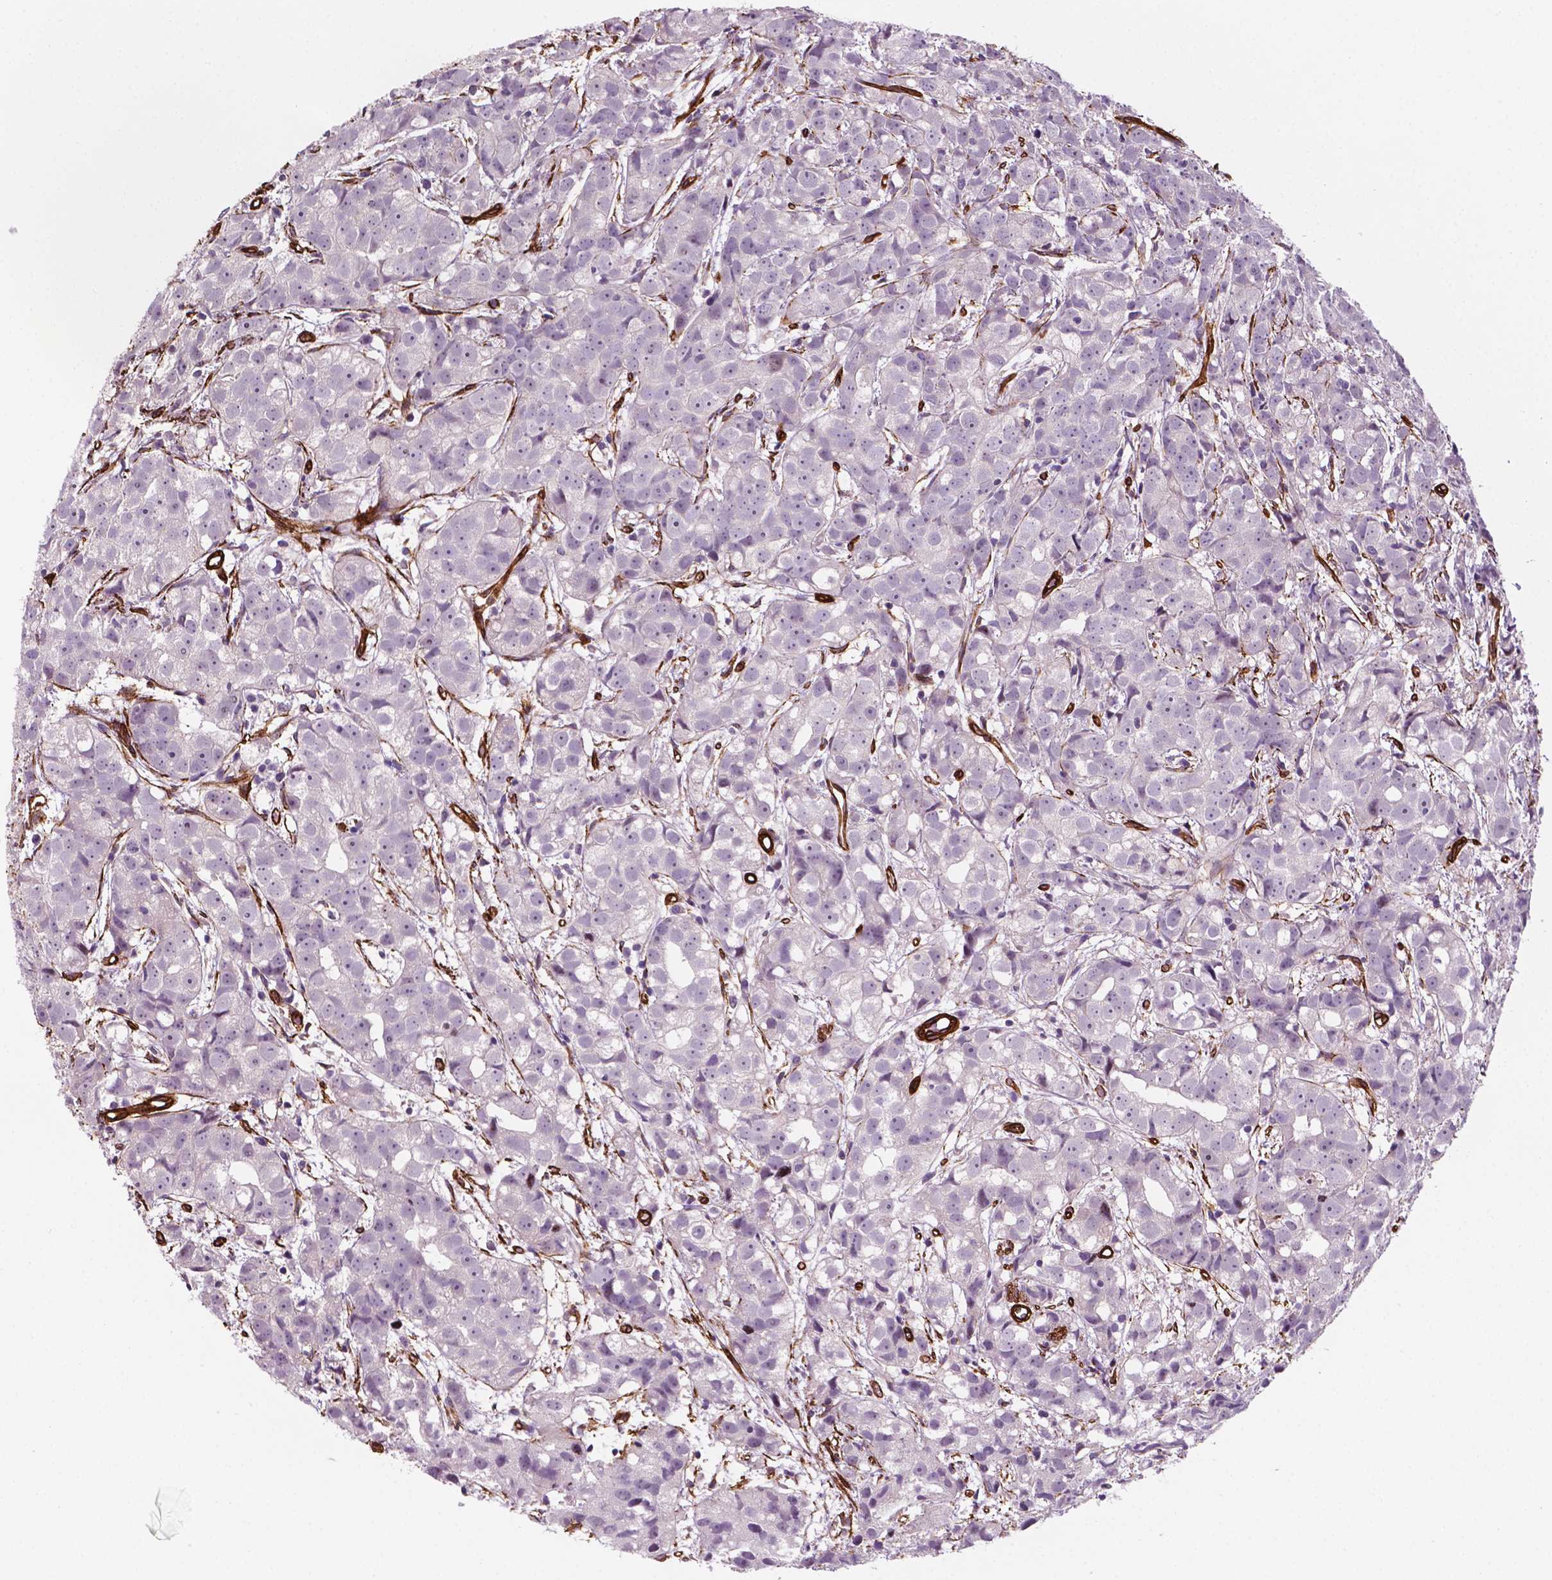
{"staining": {"intensity": "negative", "quantity": "none", "location": "none"}, "tissue": "prostate cancer", "cell_type": "Tumor cells", "image_type": "cancer", "snomed": [{"axis": "morphology", "description": "Adenocarcinoma, High grade"}, {"axis": "topography", "description": "Prostate"}], "caption": "DAB (3,3'-diaminobenzidine) immunohistochemical staining of human adenocarcinoma (high-grade) (prostate) exhibits no significant staining in tumor cells.", "gene": "EGFL8", "patient": {"sex": "male", "age": 68}}